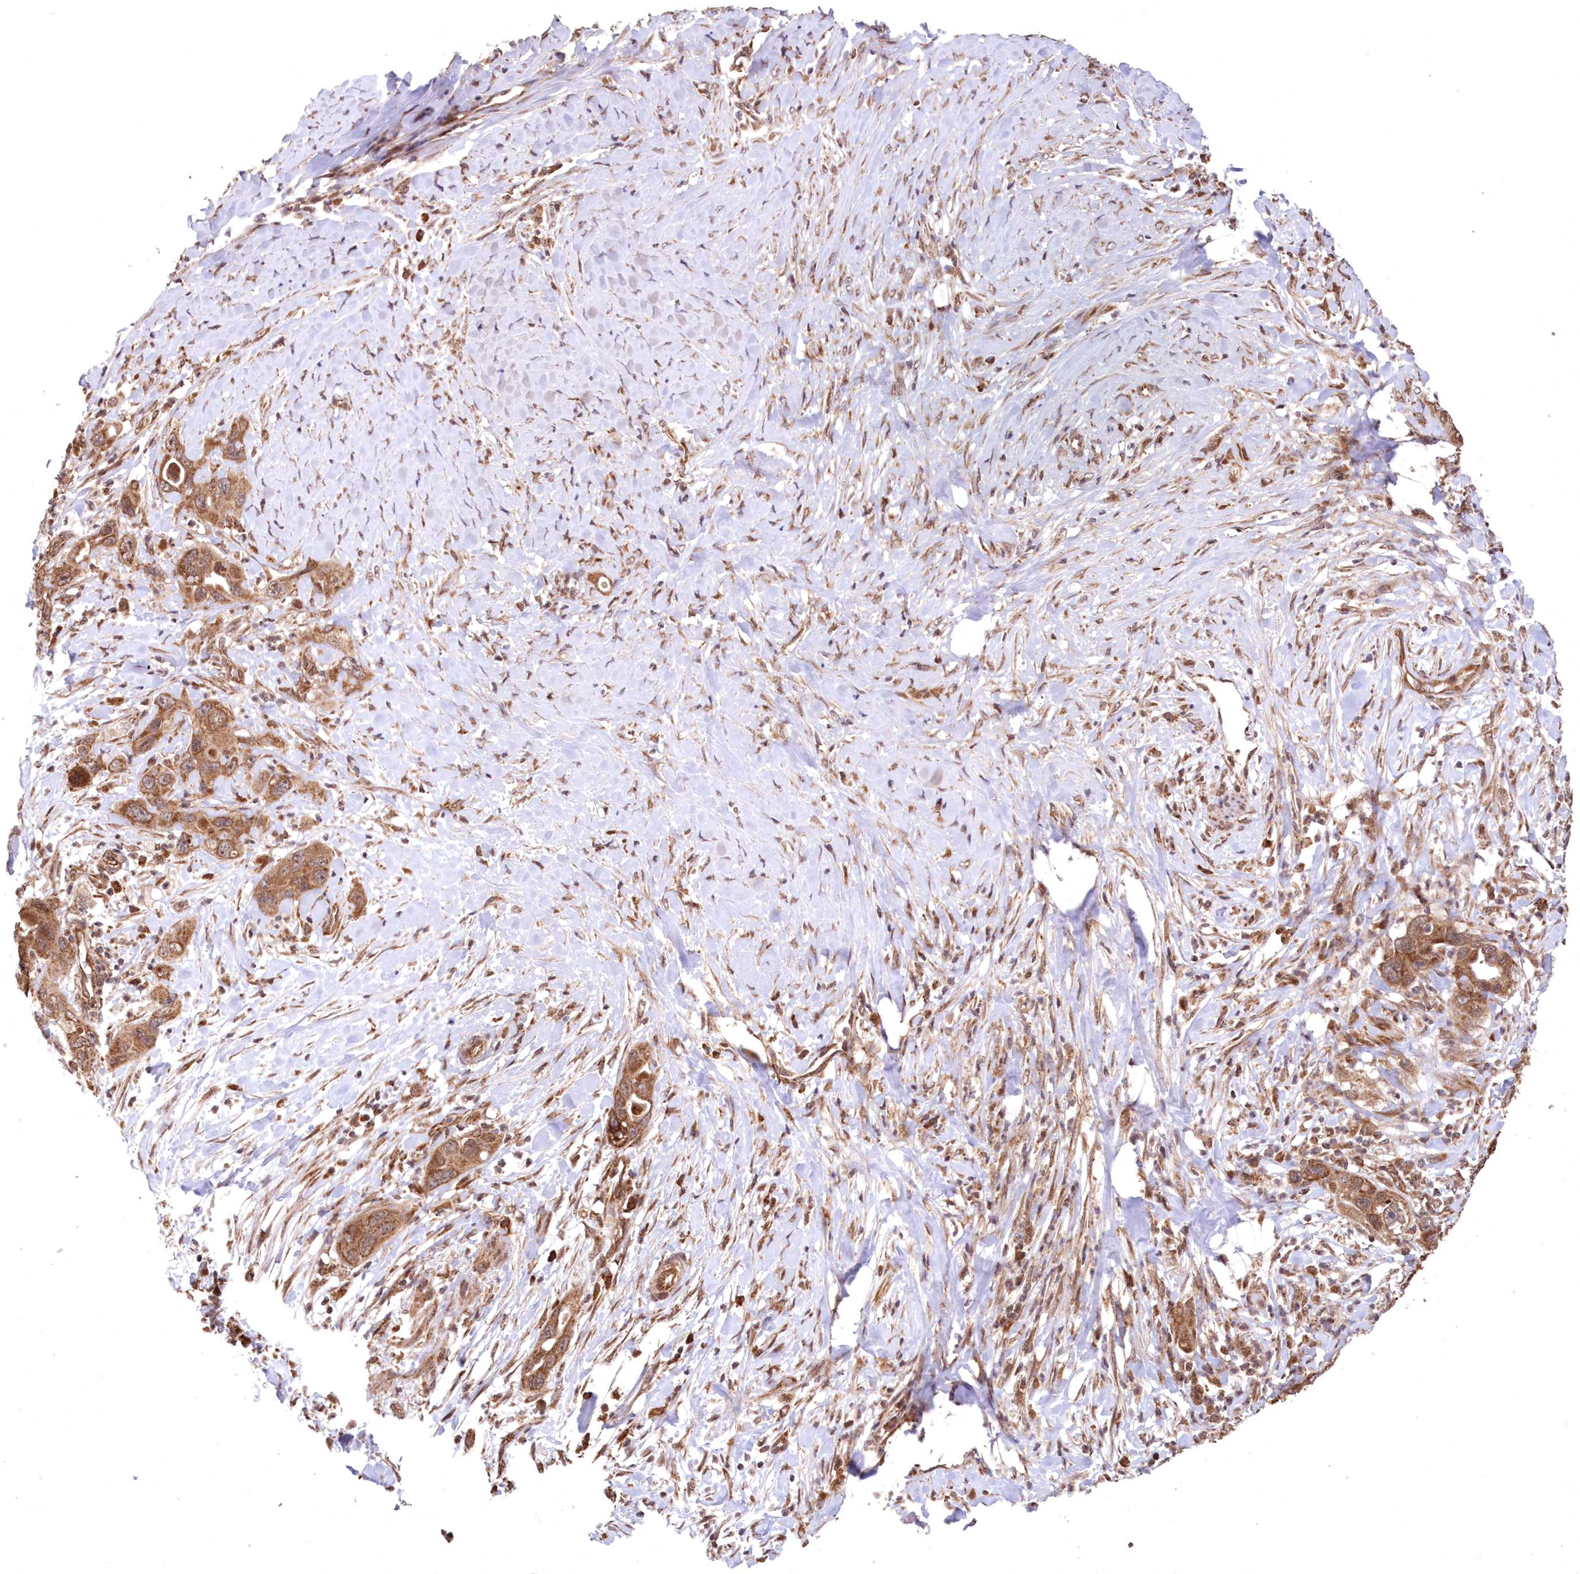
{"staining": {"intensity": "moderate", "quantity": ">75%", "location": "cytoplasmic/membranous"}, "tissue": "pancreatic cancer", "cell_type": "Tumor cells", "image_type": "cancer", "snomed": [{"axis": "morphology", "description": "Adenocarcinoma, NOS"}, {"axis": "topography", "description": "Pancreas"}], "caption": "Immunohistochemistry (IHC) of human pancreatic cancer reveals medium levels of moderate cytoplasmic/membranous positivity in approximately >75% of tumor cells.", "gene": "PCBP1", "patient": {"sex": "female", "age": 71}}